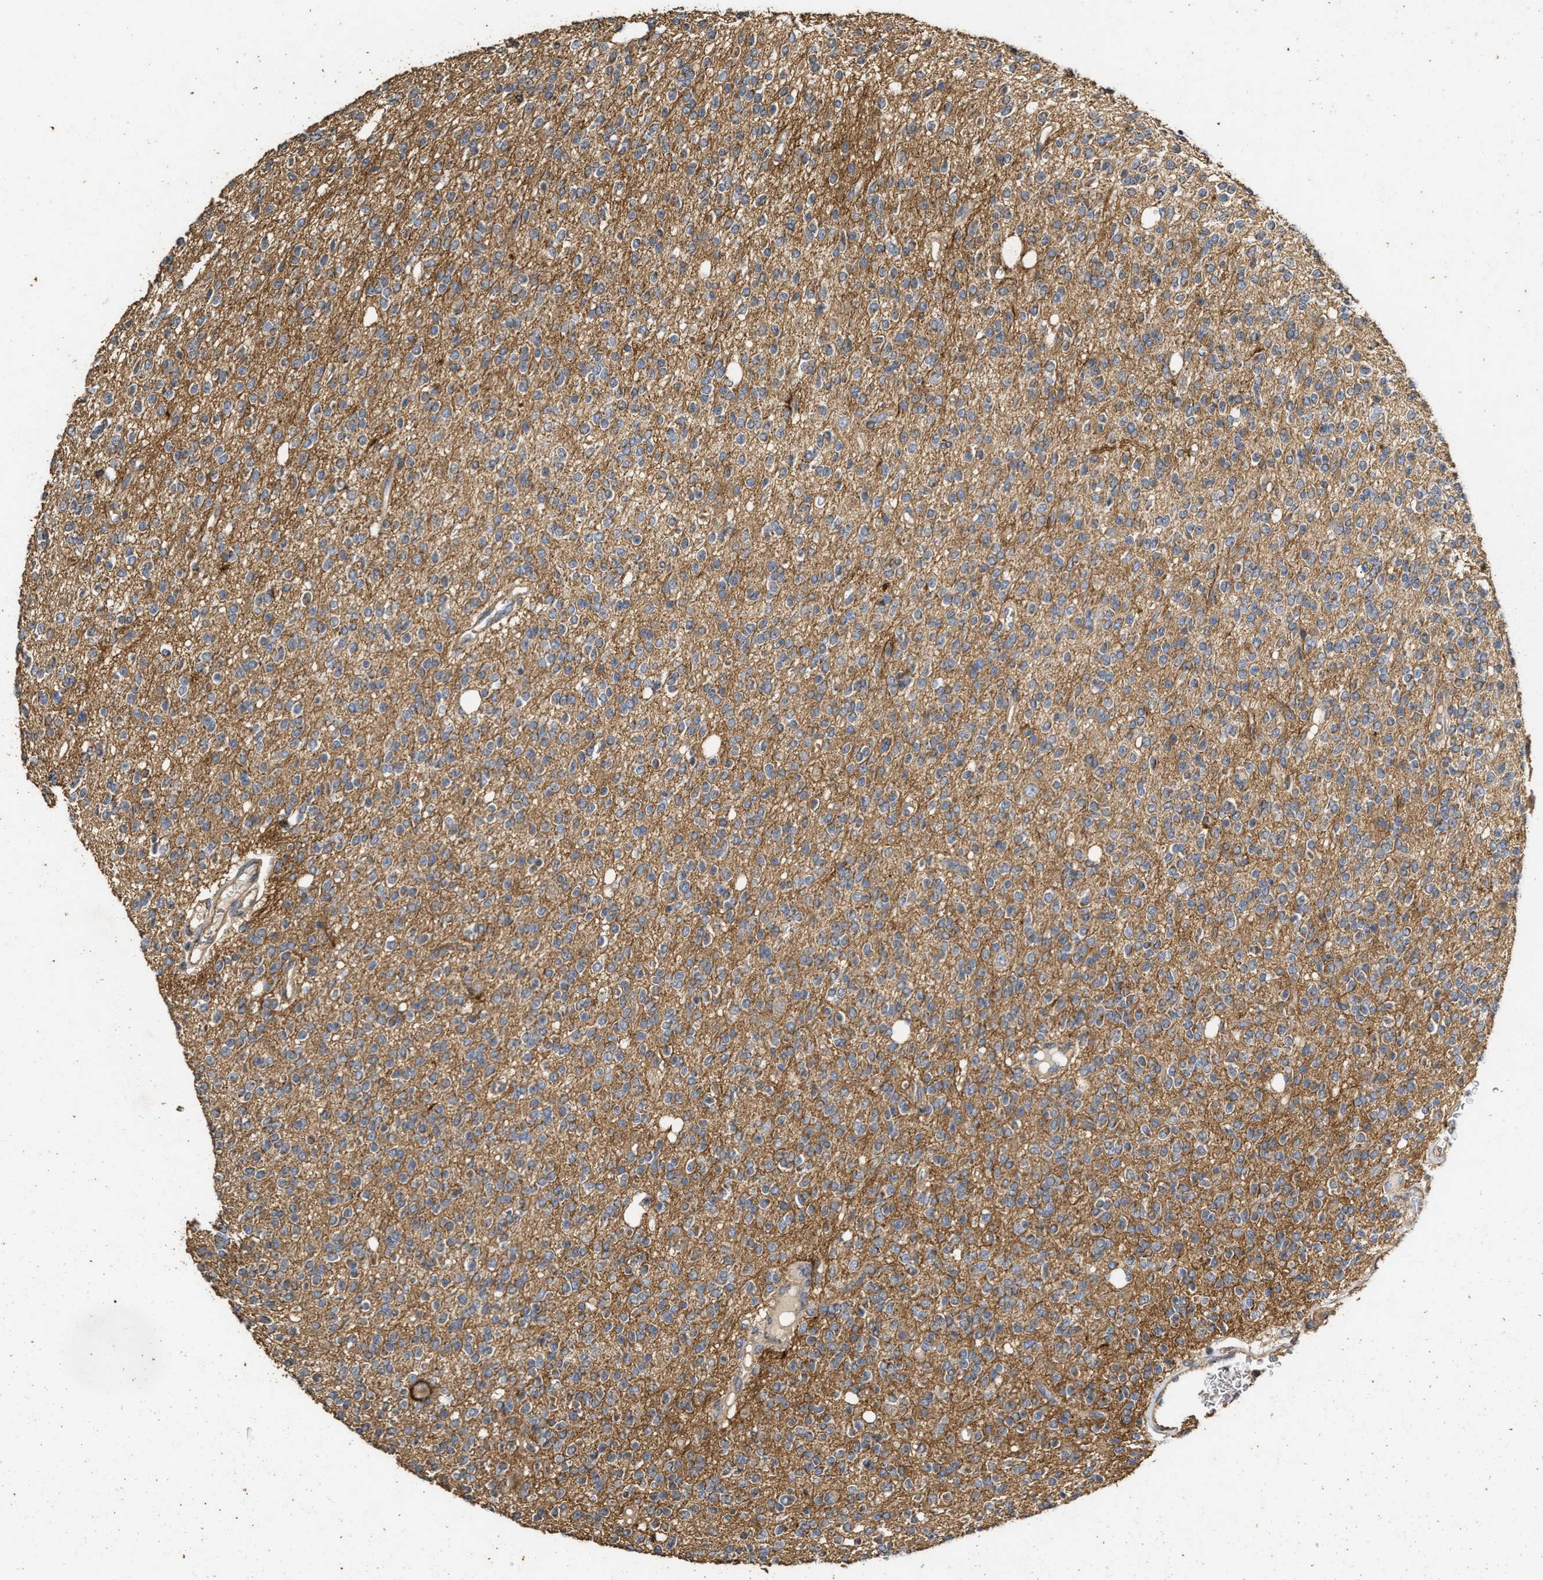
{"staining": {"intensity": "moderate", "quantity": "<25%", "location": "cytoplasmic/membranous"}, "tissue": "glioma", "cell_type": "Tumor cells", "image_type": "cancer", "snomed": [{"axis": "morphology", "description": "Glioma, malignant, High grade"}, {"axis": "topography", "description": "Brain"}], "caption": "Tumor cells reveal low levels of moderate cytoplasmic/membranous staining in approximately <25% of cells in human malignant glioma (high-grade). Nuclei are stained in blue.", "gene": "NAV1", "patient": {"sex": "male", "age": 34}}